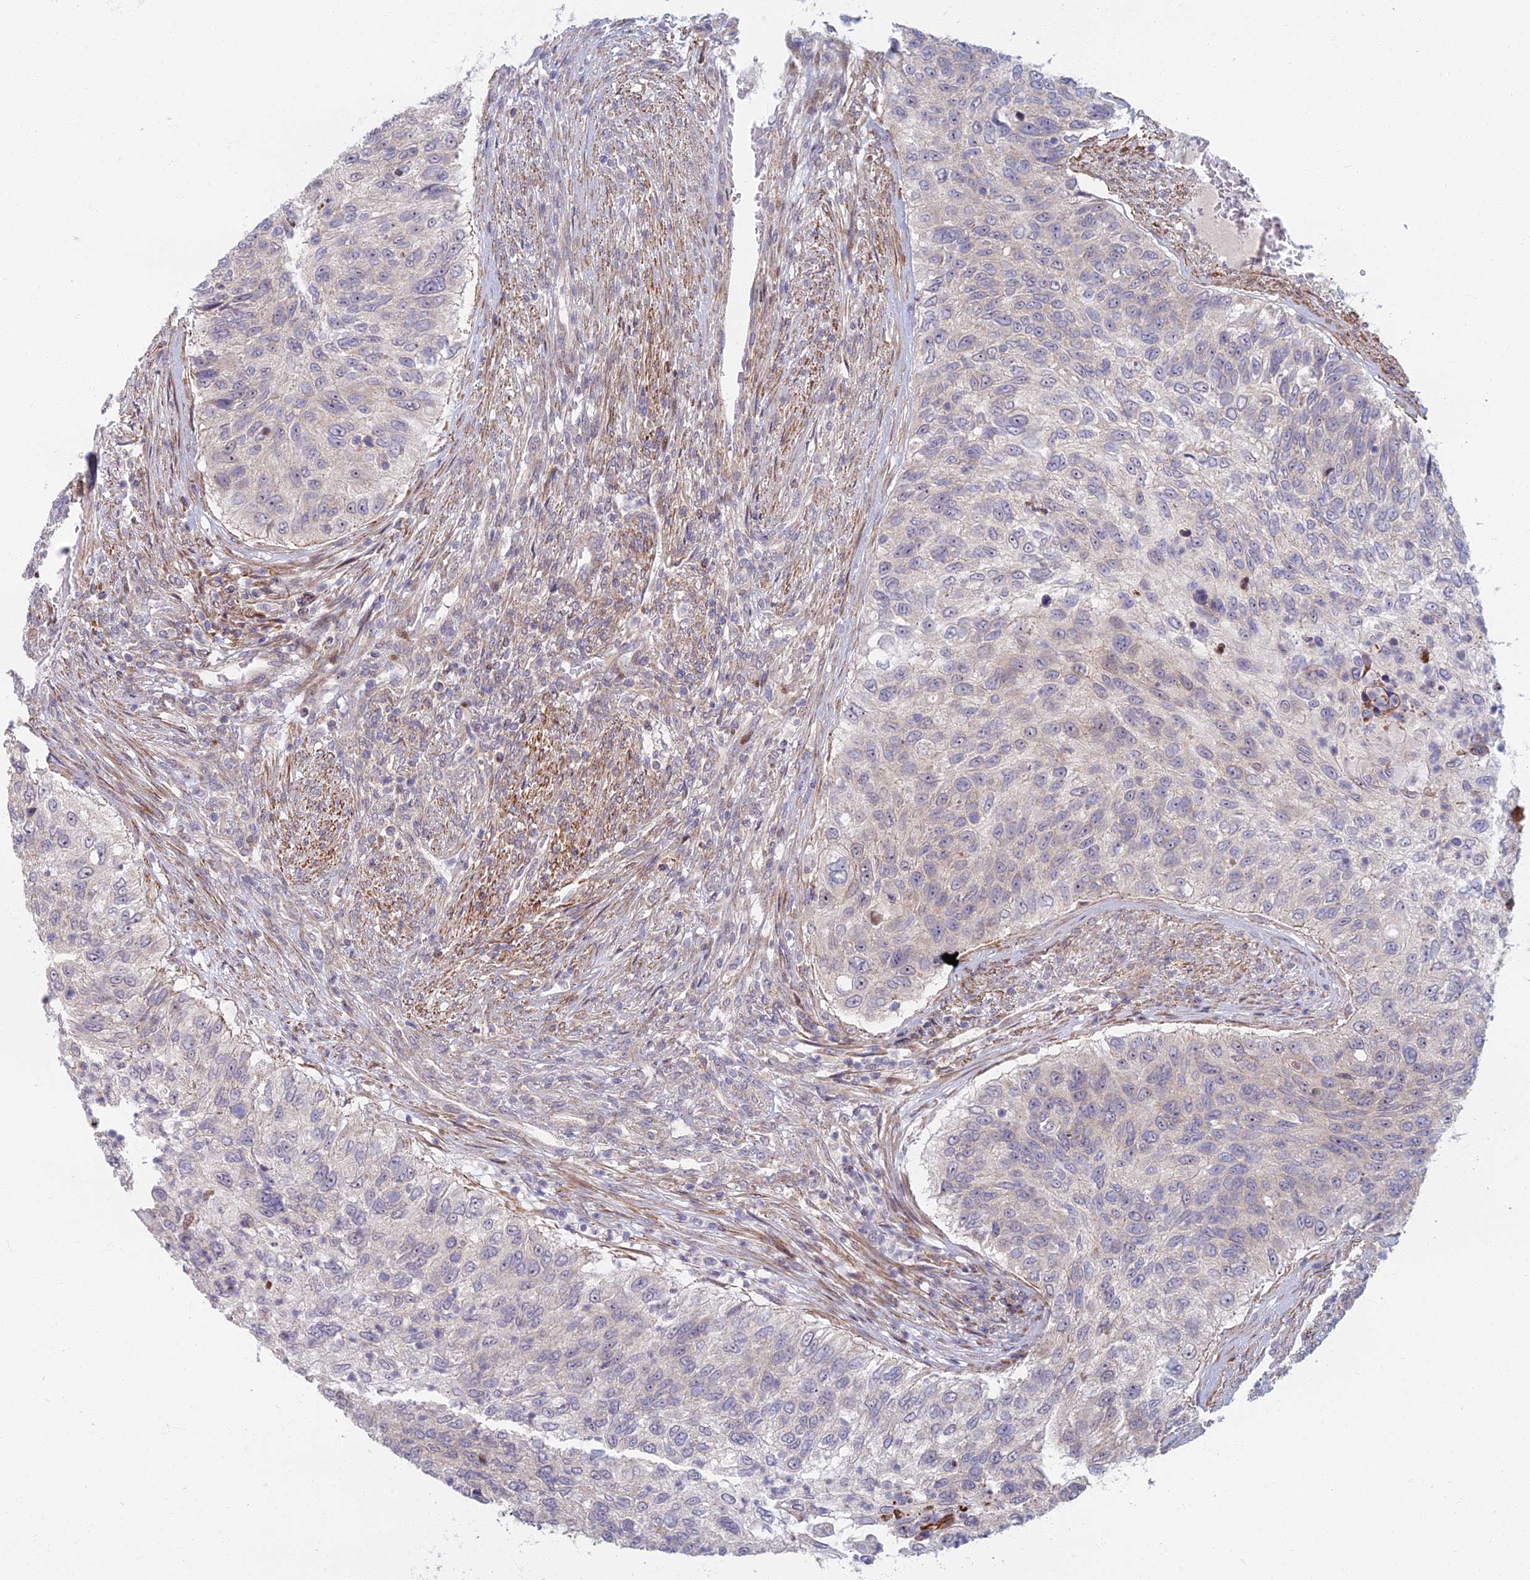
{"staining": {"intensity": "negative", "quantity": "none", "location": "none"}, "tissue": "urothelial cancer", "cell_type": "Tumor cells", "image_type": "cancer", "snomed": [{"axis": "morphology", "description": "Urothelial carcinoma, High grade"}, {"axis": "topography", "description": "Urinary bladder"}], "caption": "The histopathology image displays no staining of tumor cells in urothelial carcinoma (high-grade). (DAB (3,3'-diaminobenzidine) immunohistochemistry, high magnification).", "gene": "C15orf40", "patient": {"sex": "female", "age": 60}}